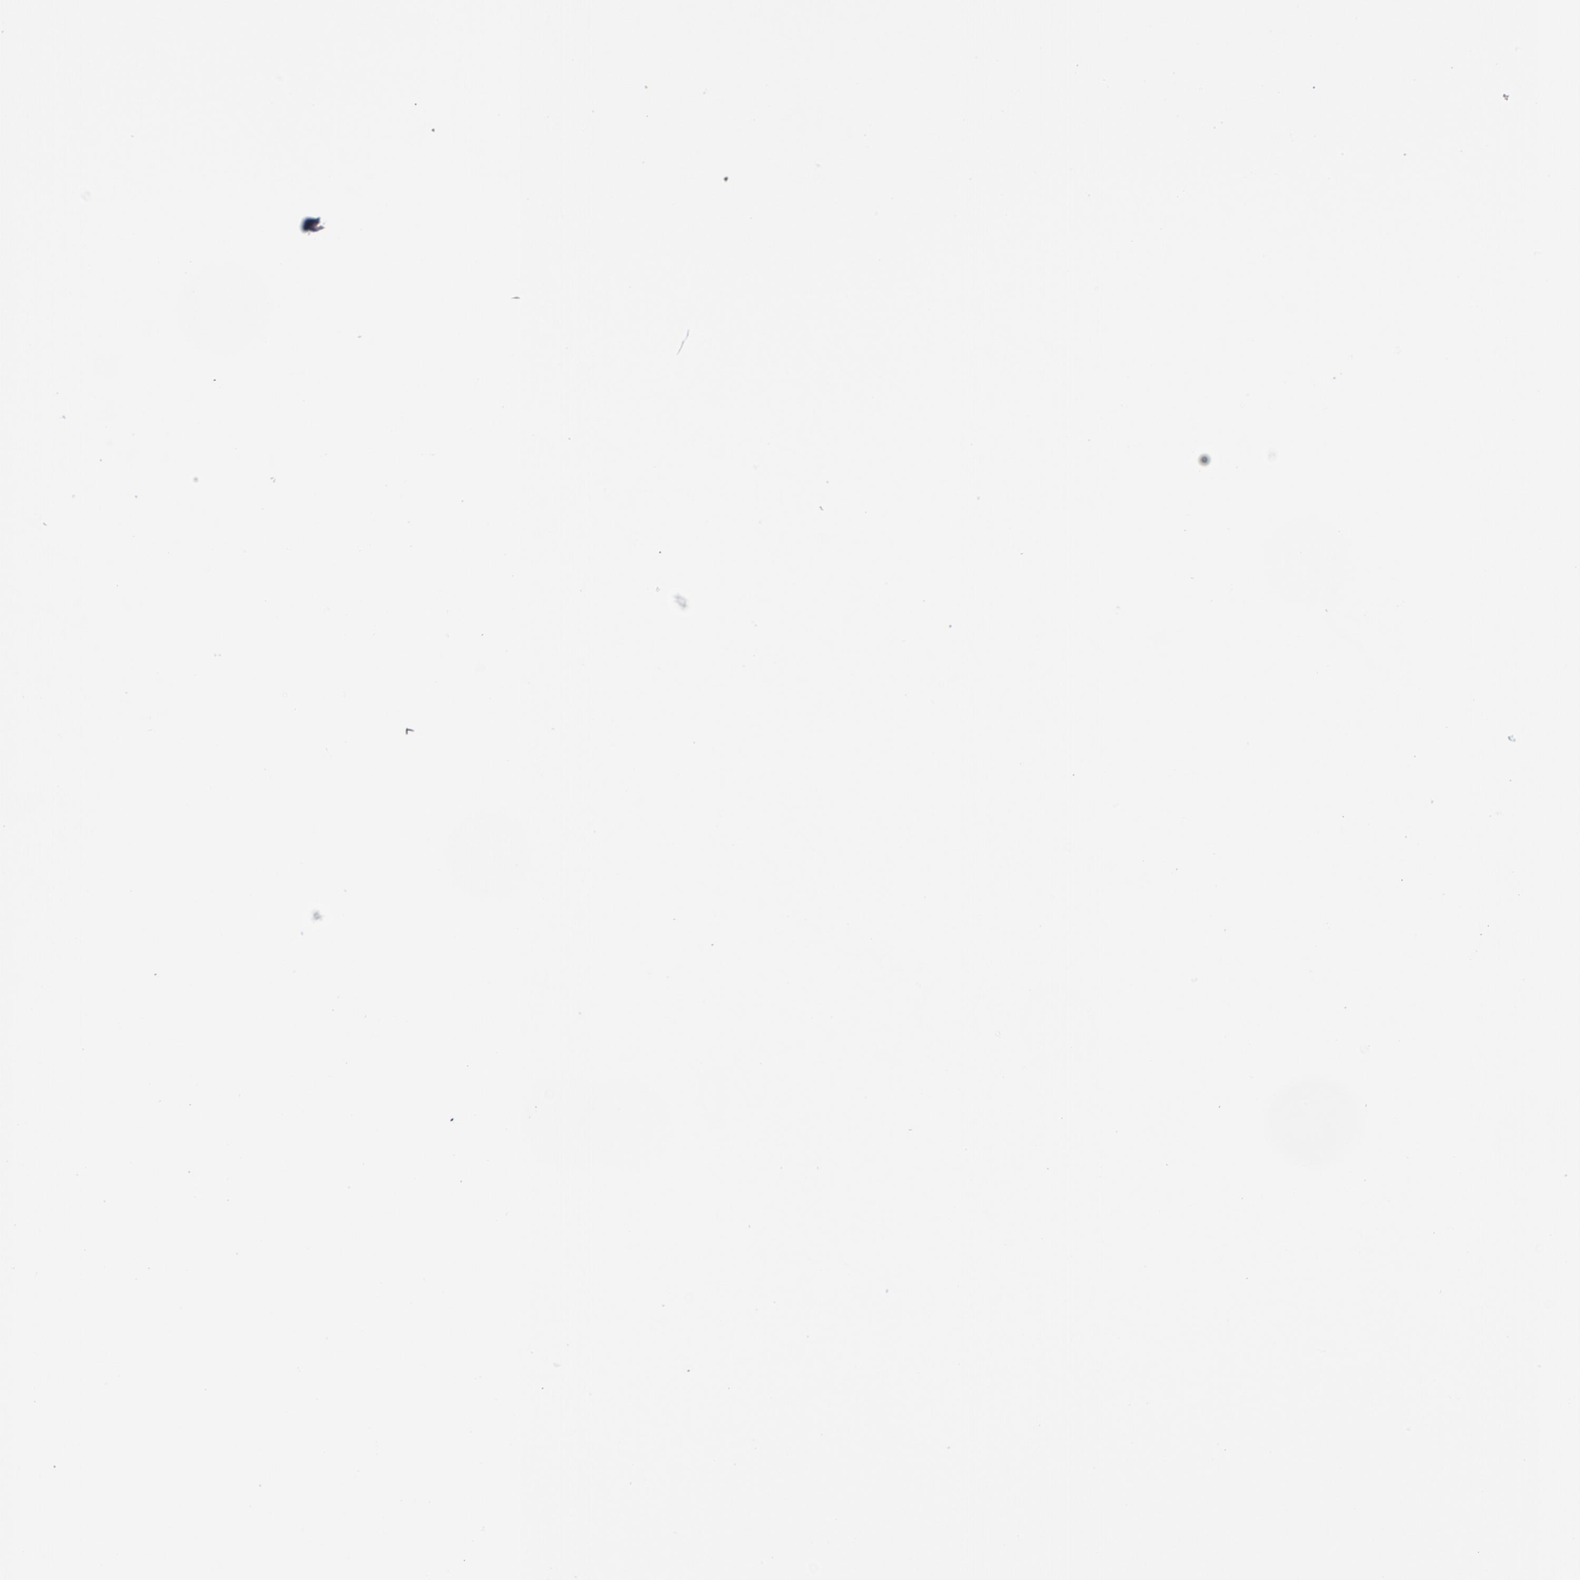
{"staining": {"intensity": "negative", "quantity": "none", "location": "none"}, "tissue": "skin cancer", "cell_type": "Tumor cells", "image_type": "cancer", "snomed": [{"axis": "morphology", "description": "Squamous cell carcinoma, NOS"}, {"axis": "topography", "description": "Skin"}], "caption": "The histopathology image displays no staining of tumor cells in skin squamous cell carcinoma. (Brightfield microscopy of DAB immunohistochemistry (IHC) at high magnification).", "gene": "NCF2", "patient": {"sex": "male", "age": 24}}